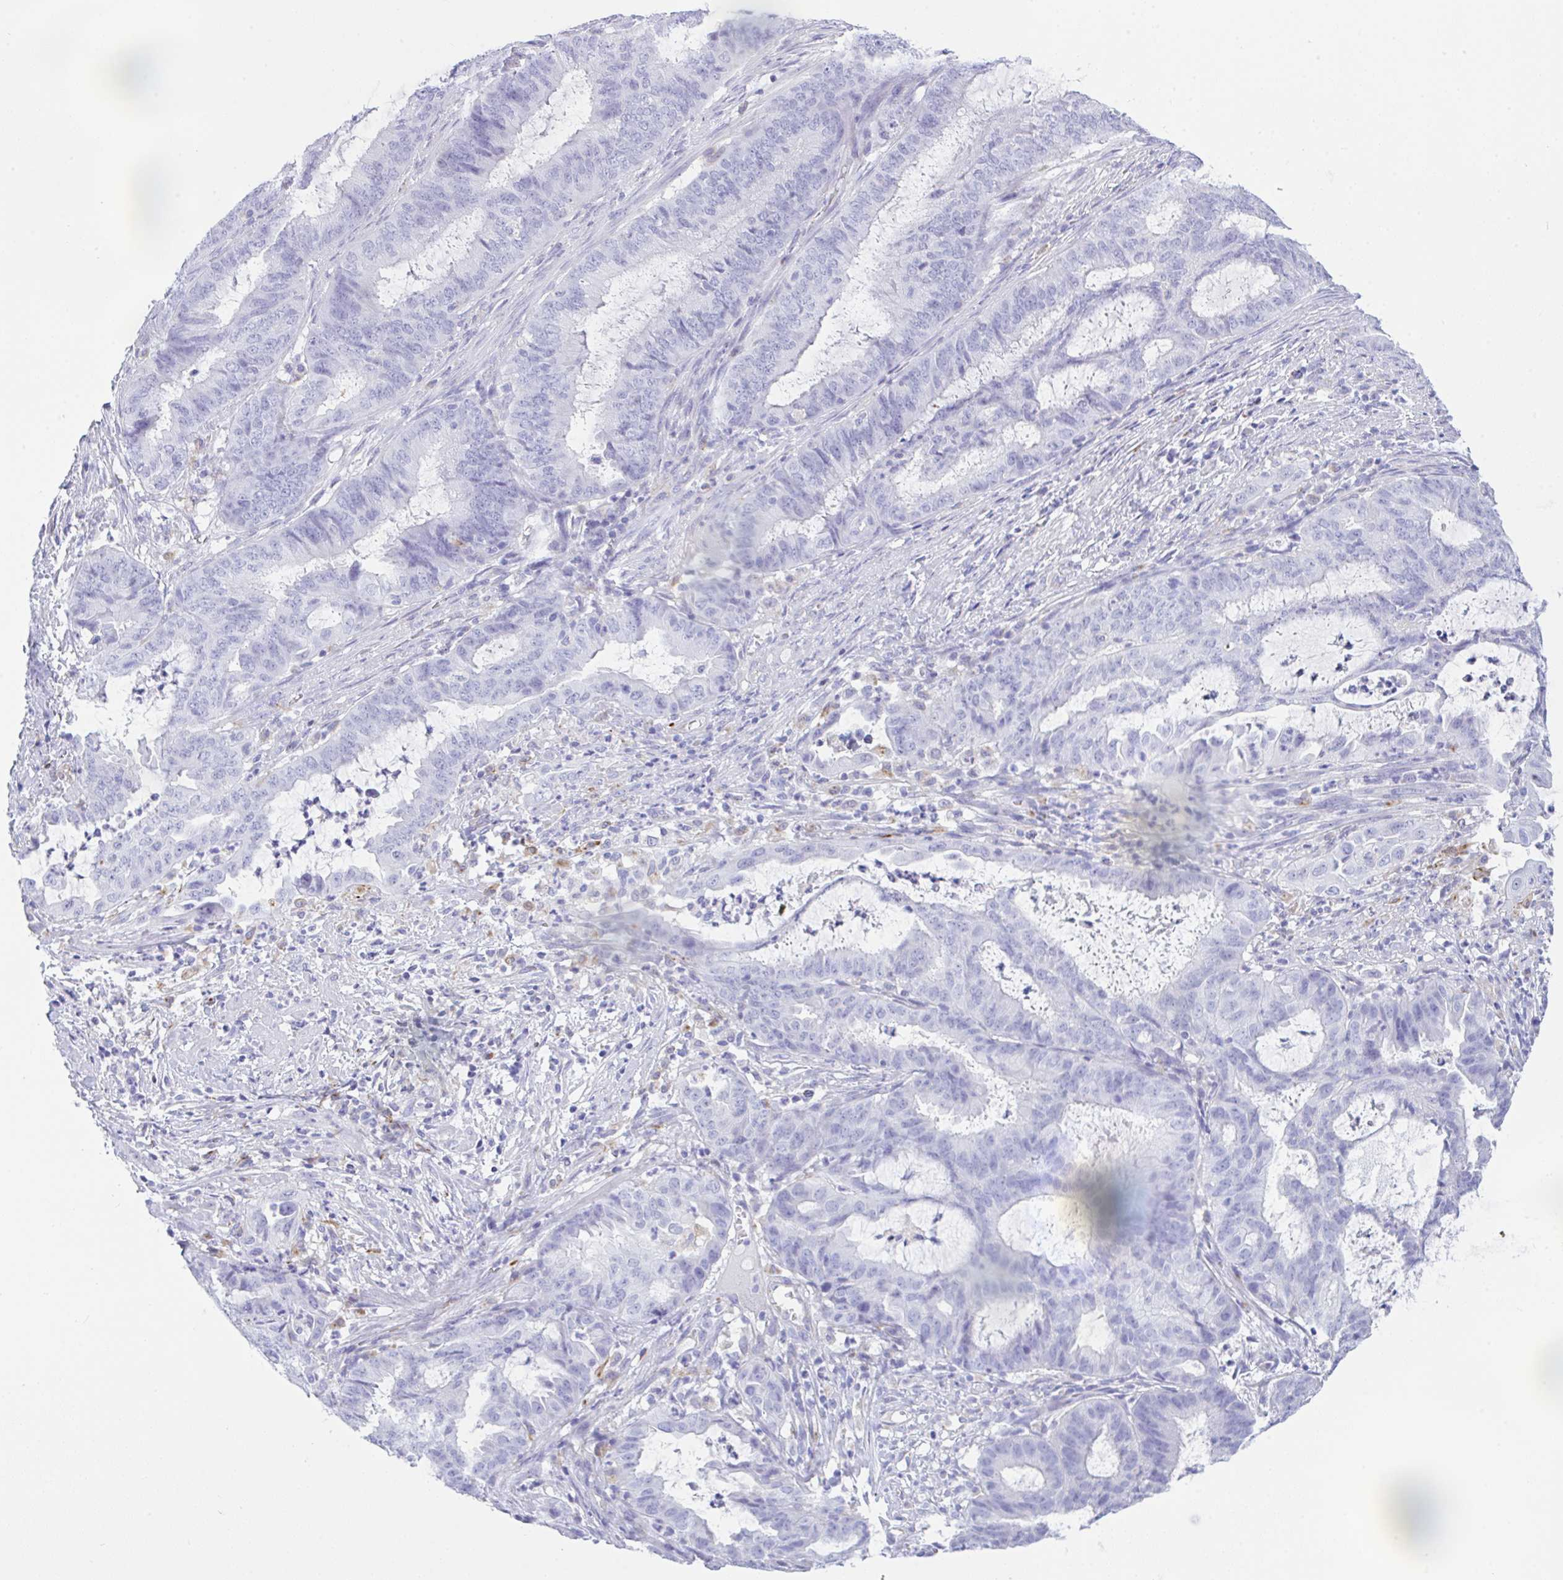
{"staining": {"intensity": "negative", "quantity": "none", "location": "none"}, "tissue": "endometrial cancer", "cell_type": "Tumor cells", "image_type": "cancer", "snomed": [{"axis": "morphology", "description": "Adenocarcinoma, NOS"}, {"axis": "topography", "description": "Endometrium"}], "caption": "A high-resolution image shows immunohistochemistry (IHC) staining of endometrial cancer, which shows no significant staining in tumor cells.", "gene": "NDUFAF8", "patient": {"sex": "female", "age": 51}}